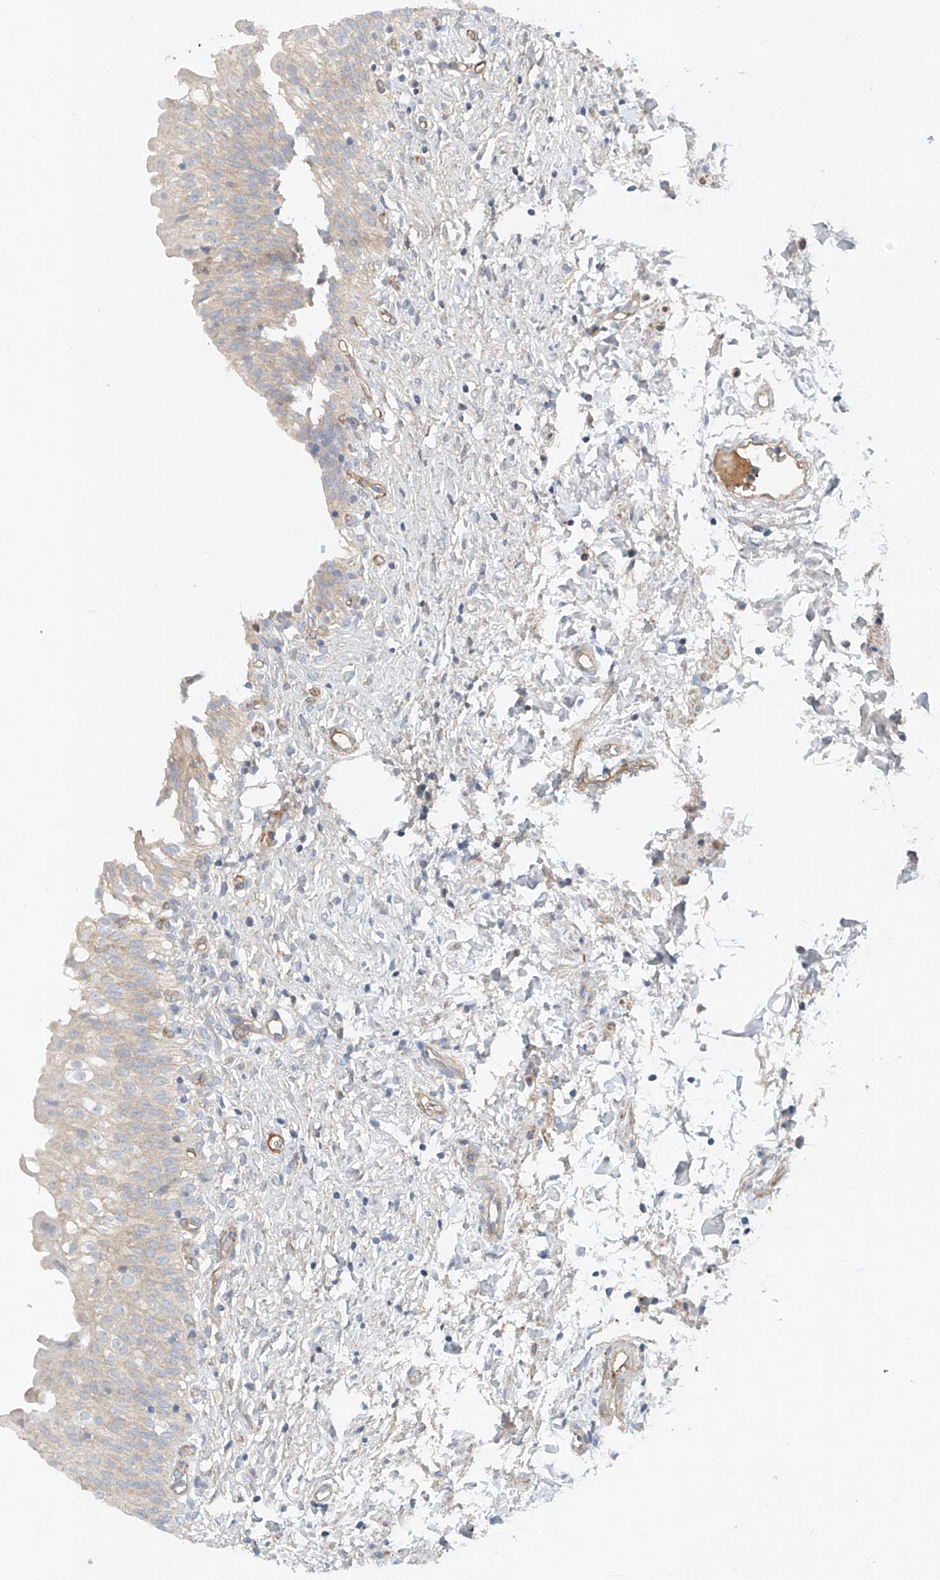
{"staining": {"intensity": "weak", "quantity": "<25%", "location": "cytoplasmic/membranous"}, "tissue": "urinary bladder", "cell_type": "Urothelial cells", "image_type": "normal", "snomed": [{"axis": "morphology", "description": "Normal tissue, NOS"}, {"axis": "topography", "description": "Urinary bladder"}], "caption": "DAB (3,3'-diaminobenzidine) immunohistochemical staining of benign urinary bladder demonstrates no significant expression in urothelial cells.", "gene": "ENSG00000266202", "patient": {"sex": "male", "age": 55}}